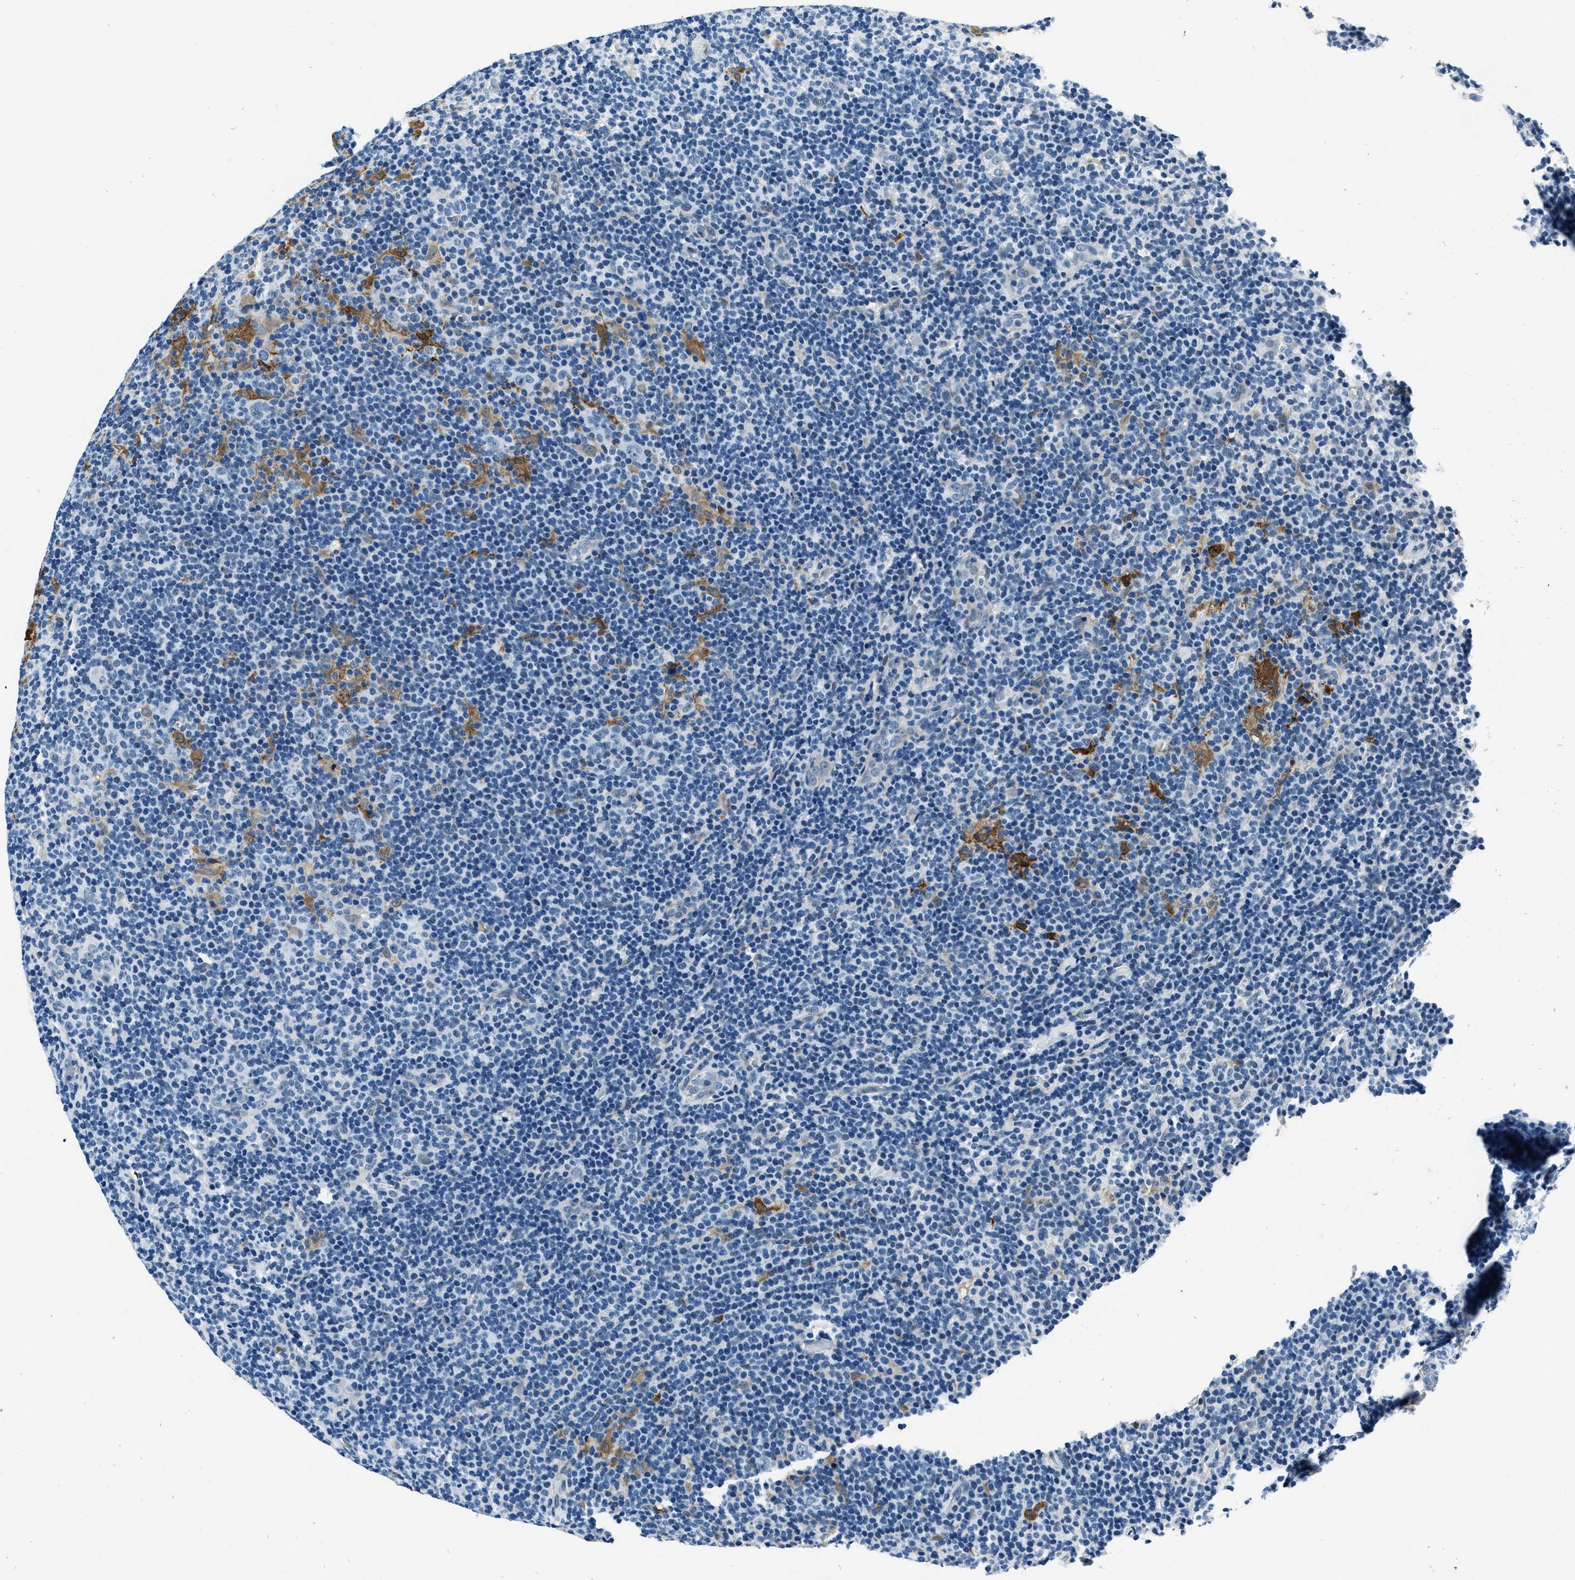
{"staining": {"intensity": "negative", "quantity": "none", "location": "none"}, "tissue": "lymphoma", "cell_type": "Tumor cells", "image_type": "cancer", "snomed": [{"axis": "morphology", "description": "Hodgkin's disease, NOS"}, {"axis": "topography", "description": "Lymph node"}], "caption": "Tumor cells show no significant expression in Hodgkin's disease. Brightfield microscopy of immunohistochemistry stained with DAB (3,3'-diaminobenzidine) (brown) and hematoxylin (blue), captured at high magnification.", "gene": "PTPDC1", "patient": {"sex": "female", "age": 57}}